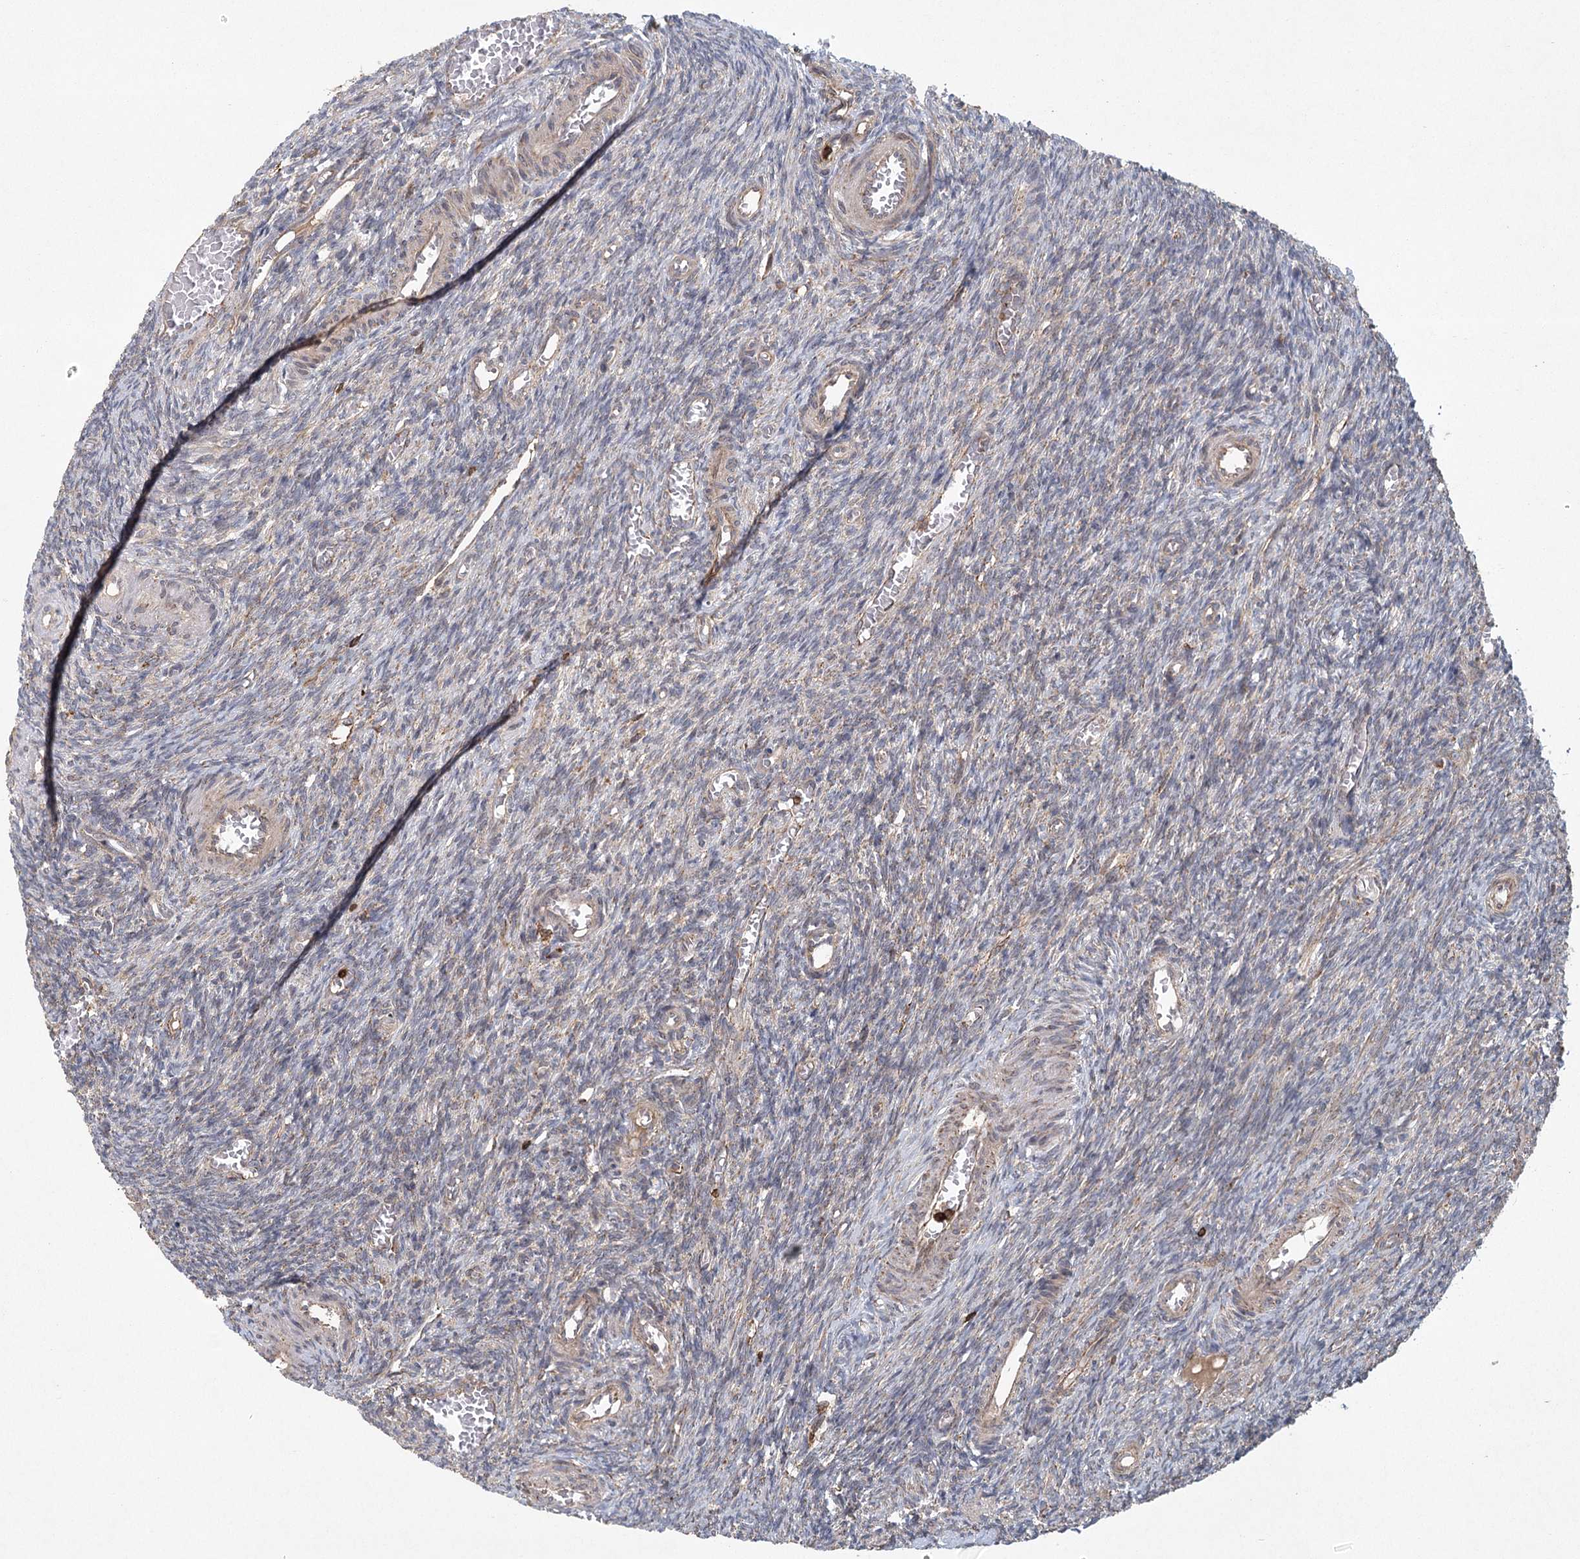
{"staining": {"intensity": "negative", "quantity": "none", "location": "none"}, "tissue": "ovary", "cell_type": "Ovarian stroma cells", "image_type": "normal", "snomed": [{"axis": "morphology", "description": "Normal tissue, NOS"}, {"axis": "topography", "description": "Ovary"}], "caption": "Human ovary stained for a protein using immunohistochemistry (IHC) shows no staining in ovarian stroma cells.", "gene": "PLEKHA7", "patient": {"sex": "female", "age": 27}}